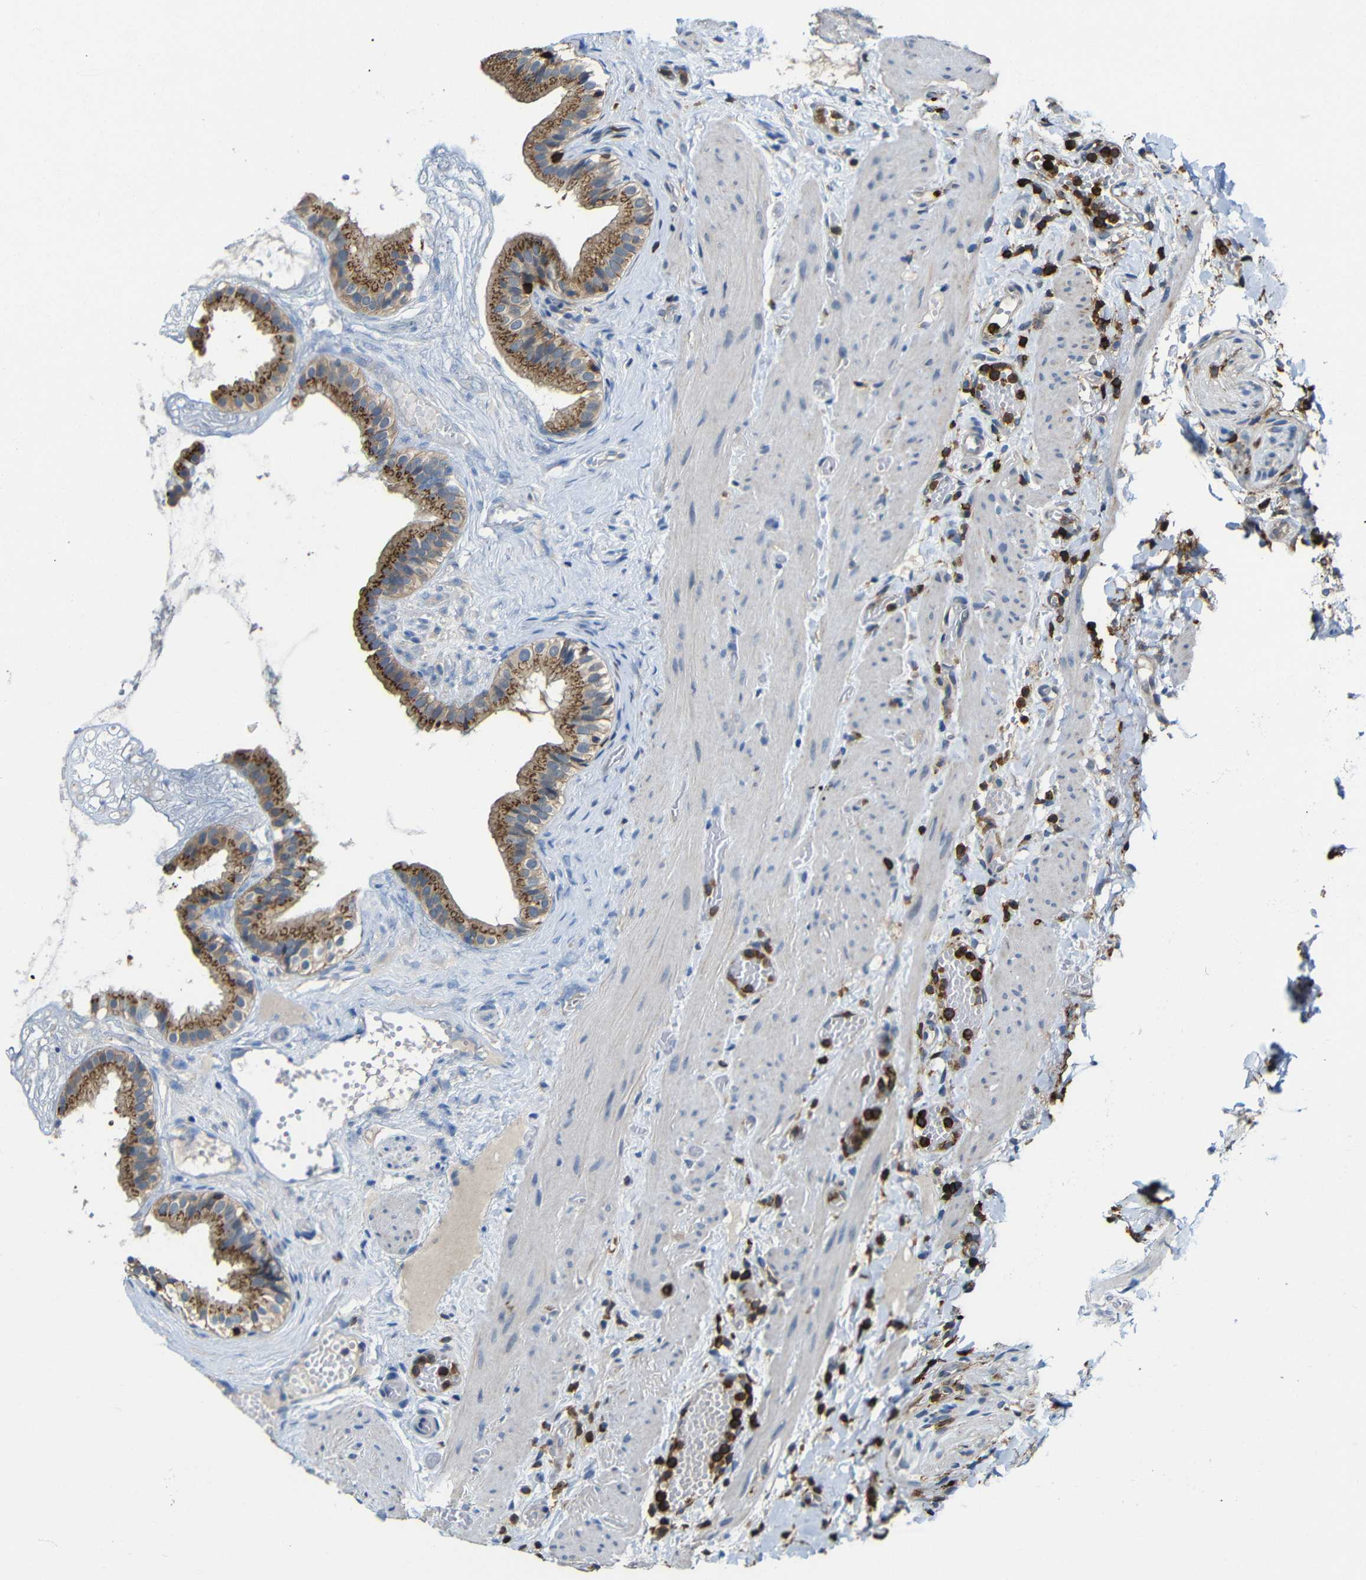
{"staining": {"intensity": "moderate", "quantity": ">75%", "location": "cytoplasmic/membranous"}, "tissue": "gallbladder", "cell_type": "Glandular cells", "image_type": "normal", "snomed": [{"axis": "morphology", "description": "Normal tissue, NOS"}, {"axis": "topography", "description": "Gallbladder"}], "caption": "This photomicrograph exhibits IHC staining of unremarkable human gallbladder, with medium moderate cytoplasmic/membranous staining in about >75% of glandular cells.", "gene": "P2RY12", "patient": {"sex": "female", "age": 26}}